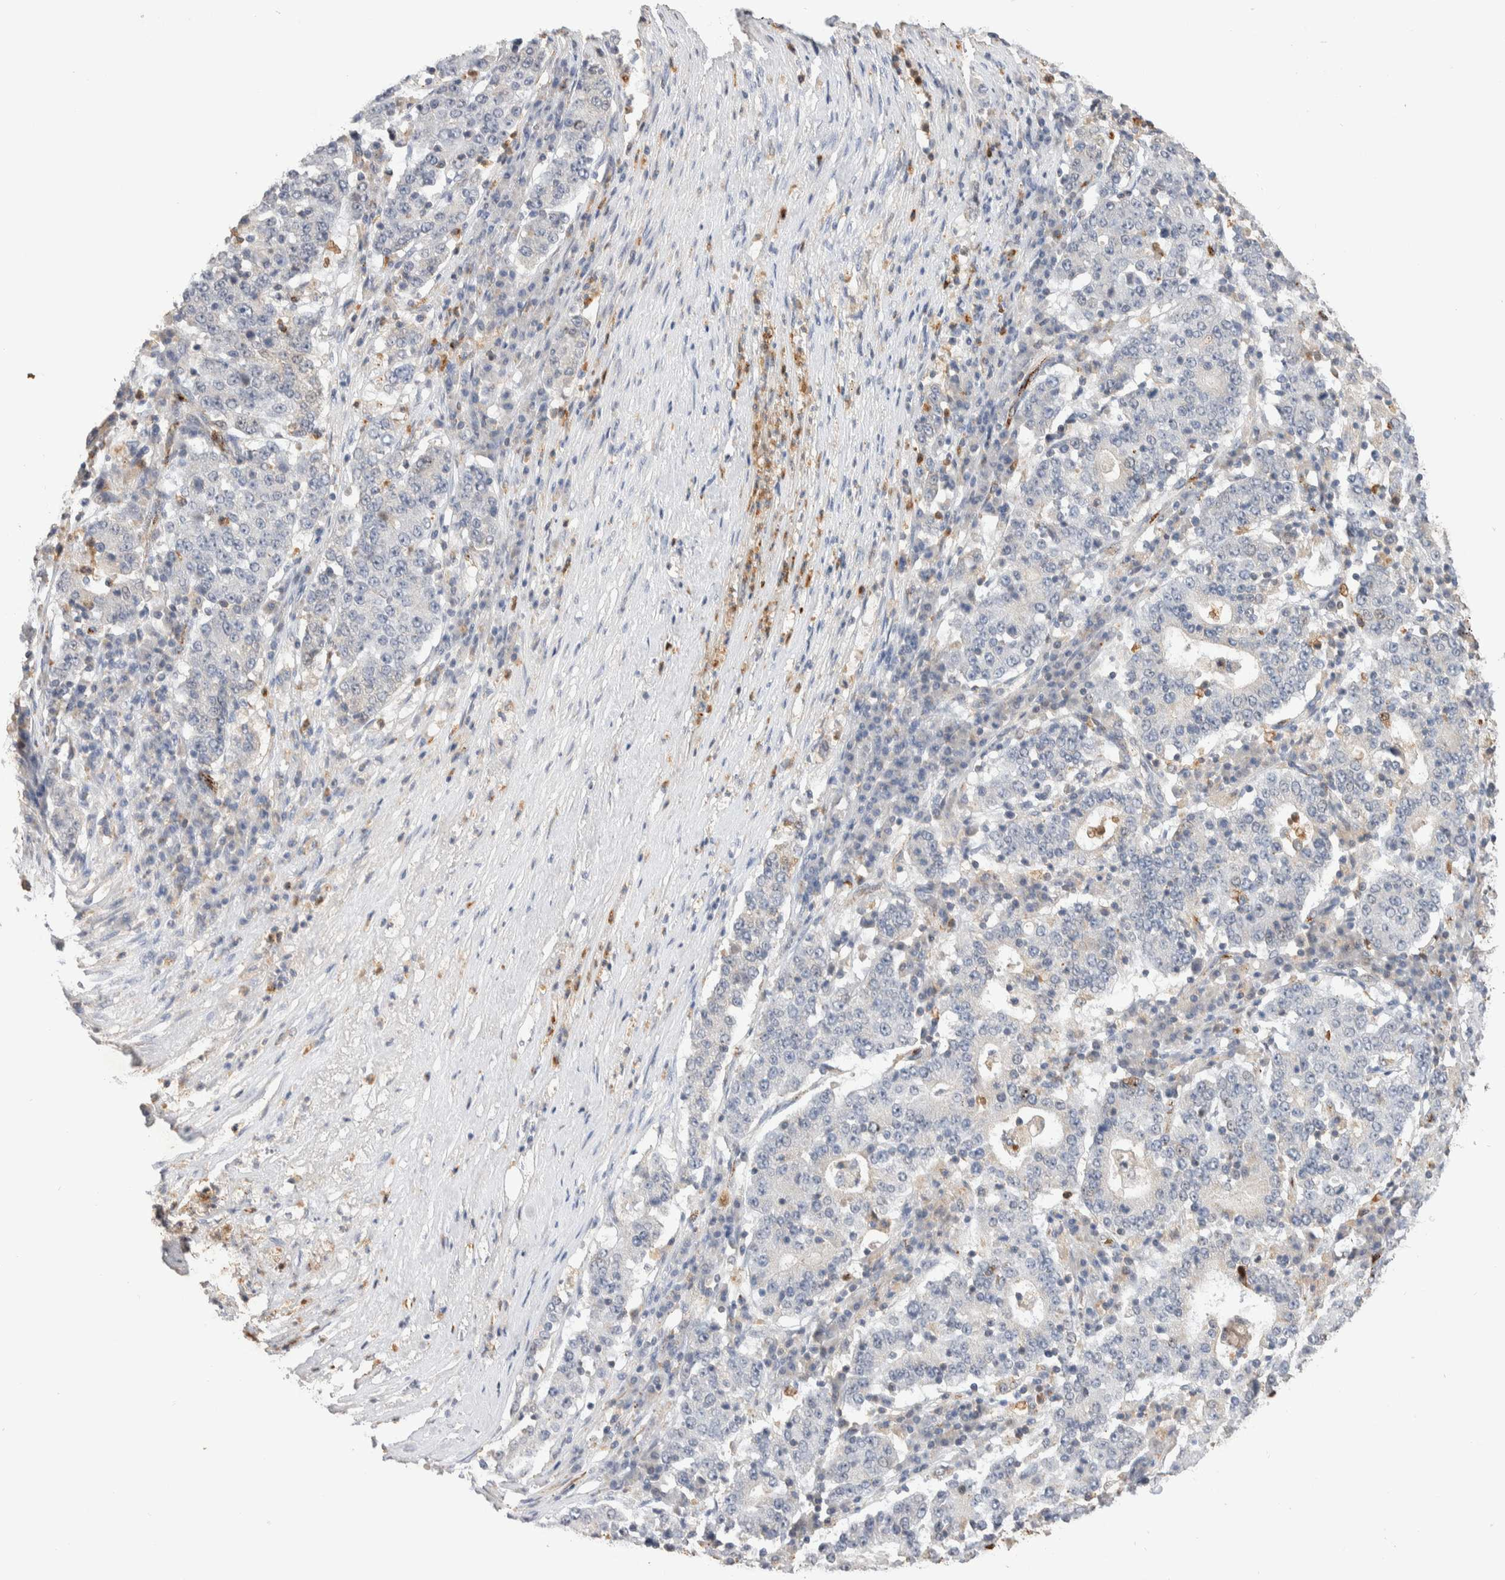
{"staining": {"intensity": "weak", "quantity": "<25%", "location": "nuclear"}, "tissue": "stomach cancer", "cell_type": "Tumor cells", "image_type": "cancer", "snomed": [{"axis": "morphology", "description": "Adenocarcinoma, NOS"}, {"axis": "topography", "description": "Stomach"}], "caption": "An image of stomach adenocarcinoma stained for a protein shows no brown staining in tumor cells. Nuclei are stained in blue.", "gene": "NSMAF", "patient": {"sex": "male", "age": 59}}